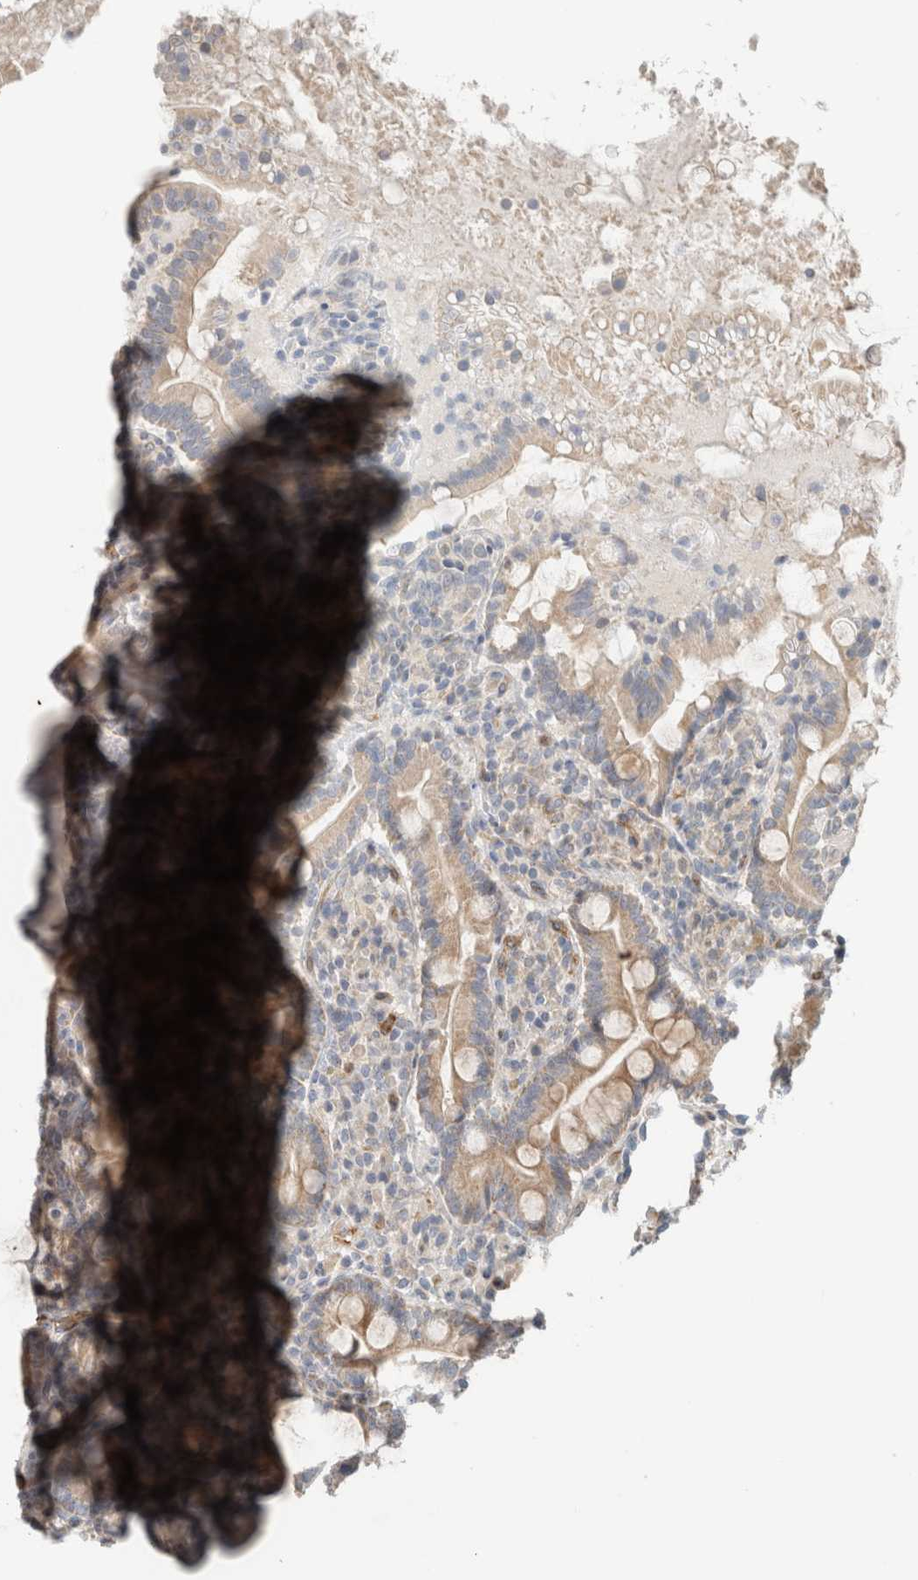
{"staining": {"intensity": "moderate", "quantity": ">75%", "location": "cytoplasmic/membranous"}, "tissue": "duodenum", "cell_type": "Glandular cells", "image_type": "normal", "snomed": [{"axis": "morphology", "description": "Normal tissue, NOS"}, {"axis": "topography", "description": "Duodenum"}], "caption": "Protein expression analysis of unremarkable human duodenum reveals moderate cytoplasmic/membranous expression in about >75% of glandular cells.", "gene": "KPNA5", "patient": {"sex": "male", "age": 35}}